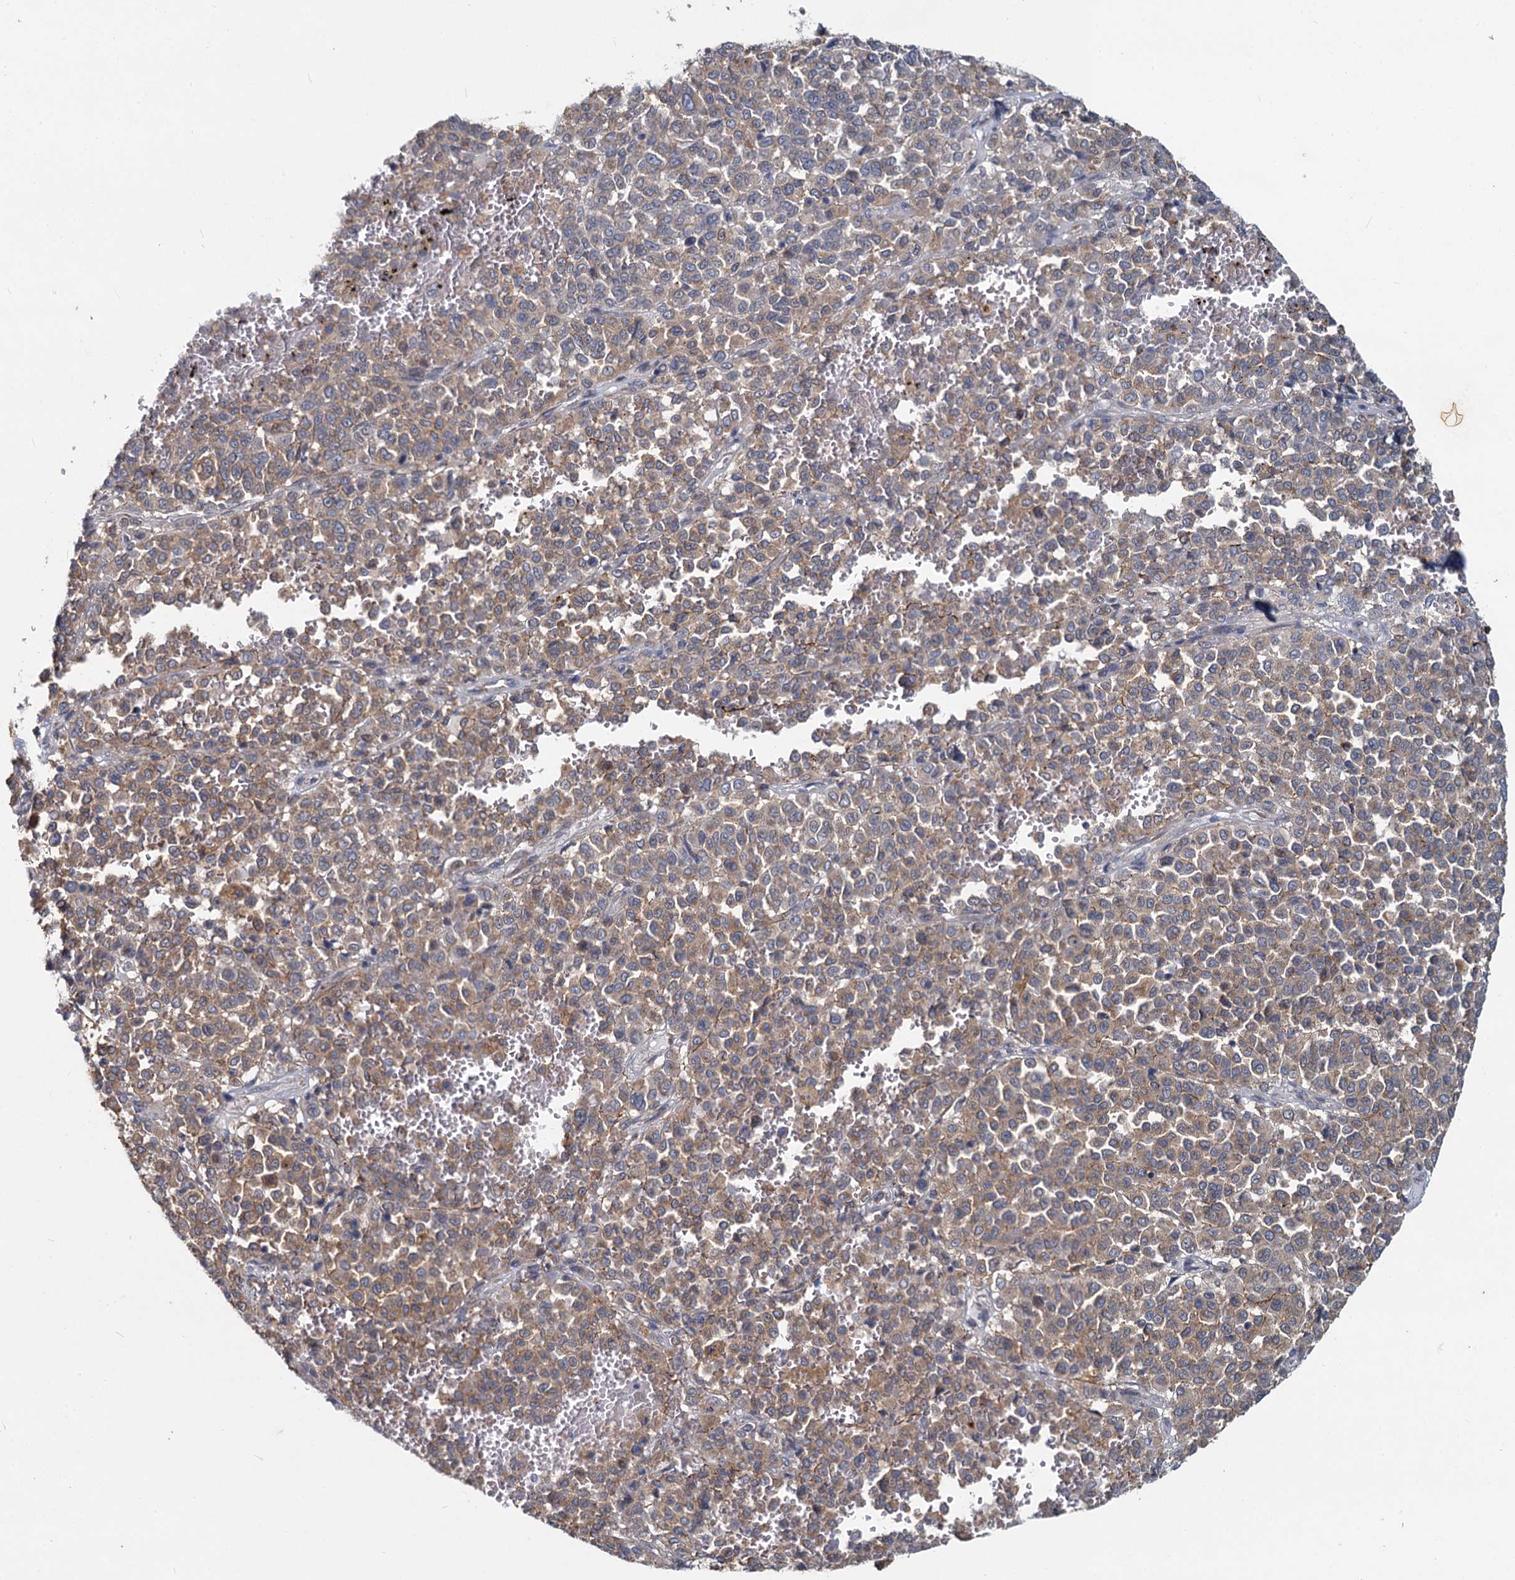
{"staining": {"intensity": "weak", "quantity": ">75%", "location": "cytoplasmic/membranous"}, "tissue": "melanoma", "cell_type": "Tumor cells", "image_type": "cancer", "snomed": [{"axis": "morphology", "description": "Malignant melanoma, Metastatic site"}, {"axis": "topography", "description": "Pancreas"}], "caption": "Human malignant melanoma (metastatic site) stained with a protein marker exhibits weak staining in tumor cells.", "gene": "ADCY2", "patient": {"sex": "female", "age": 30}}